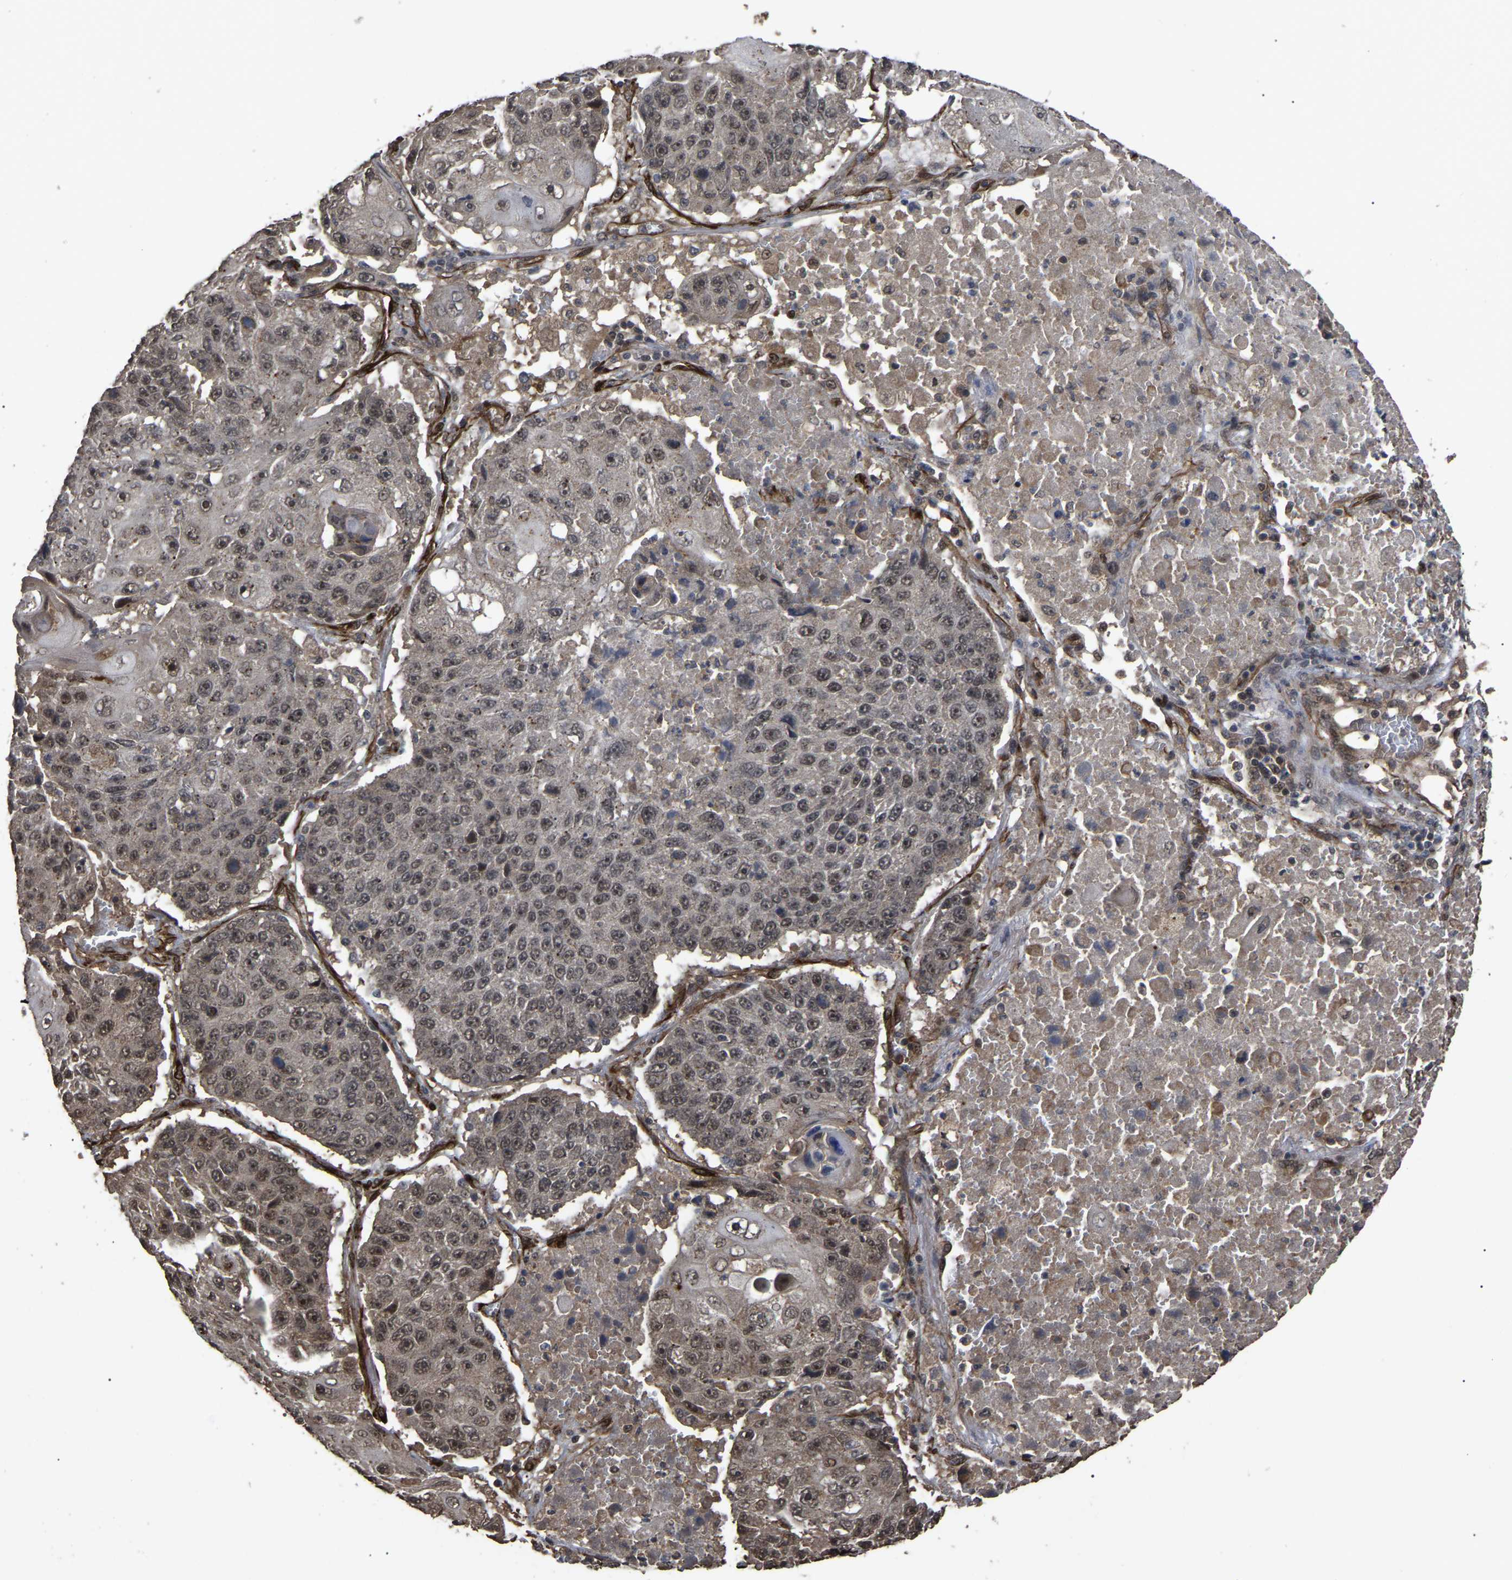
{"staining": {"intensity": "weak", "quantity": ">75%", "location": "cytoplasmic/membranous,nuclear"}, "tissue": "lung cancer", "cell_type": "Tumor cells", "image_type": "cancer", "snomed": [{"axis": "morphology", "description": "Squamous cell carcinoma, NOS"}, {"axis": "topography", "description": "Lung"}], "caption": "Squamous cell carcinoma (lung) was stained to show a protein in brown. There is low levels of weak cytoplasmic/membranous and nuclear staining in approximately >75% of tumor cells. (brown staining indicates protein expression, while blue staining denotes nuclei).", "gene": "FAM161B", "patient": {"sex": "male", "age": 61}}